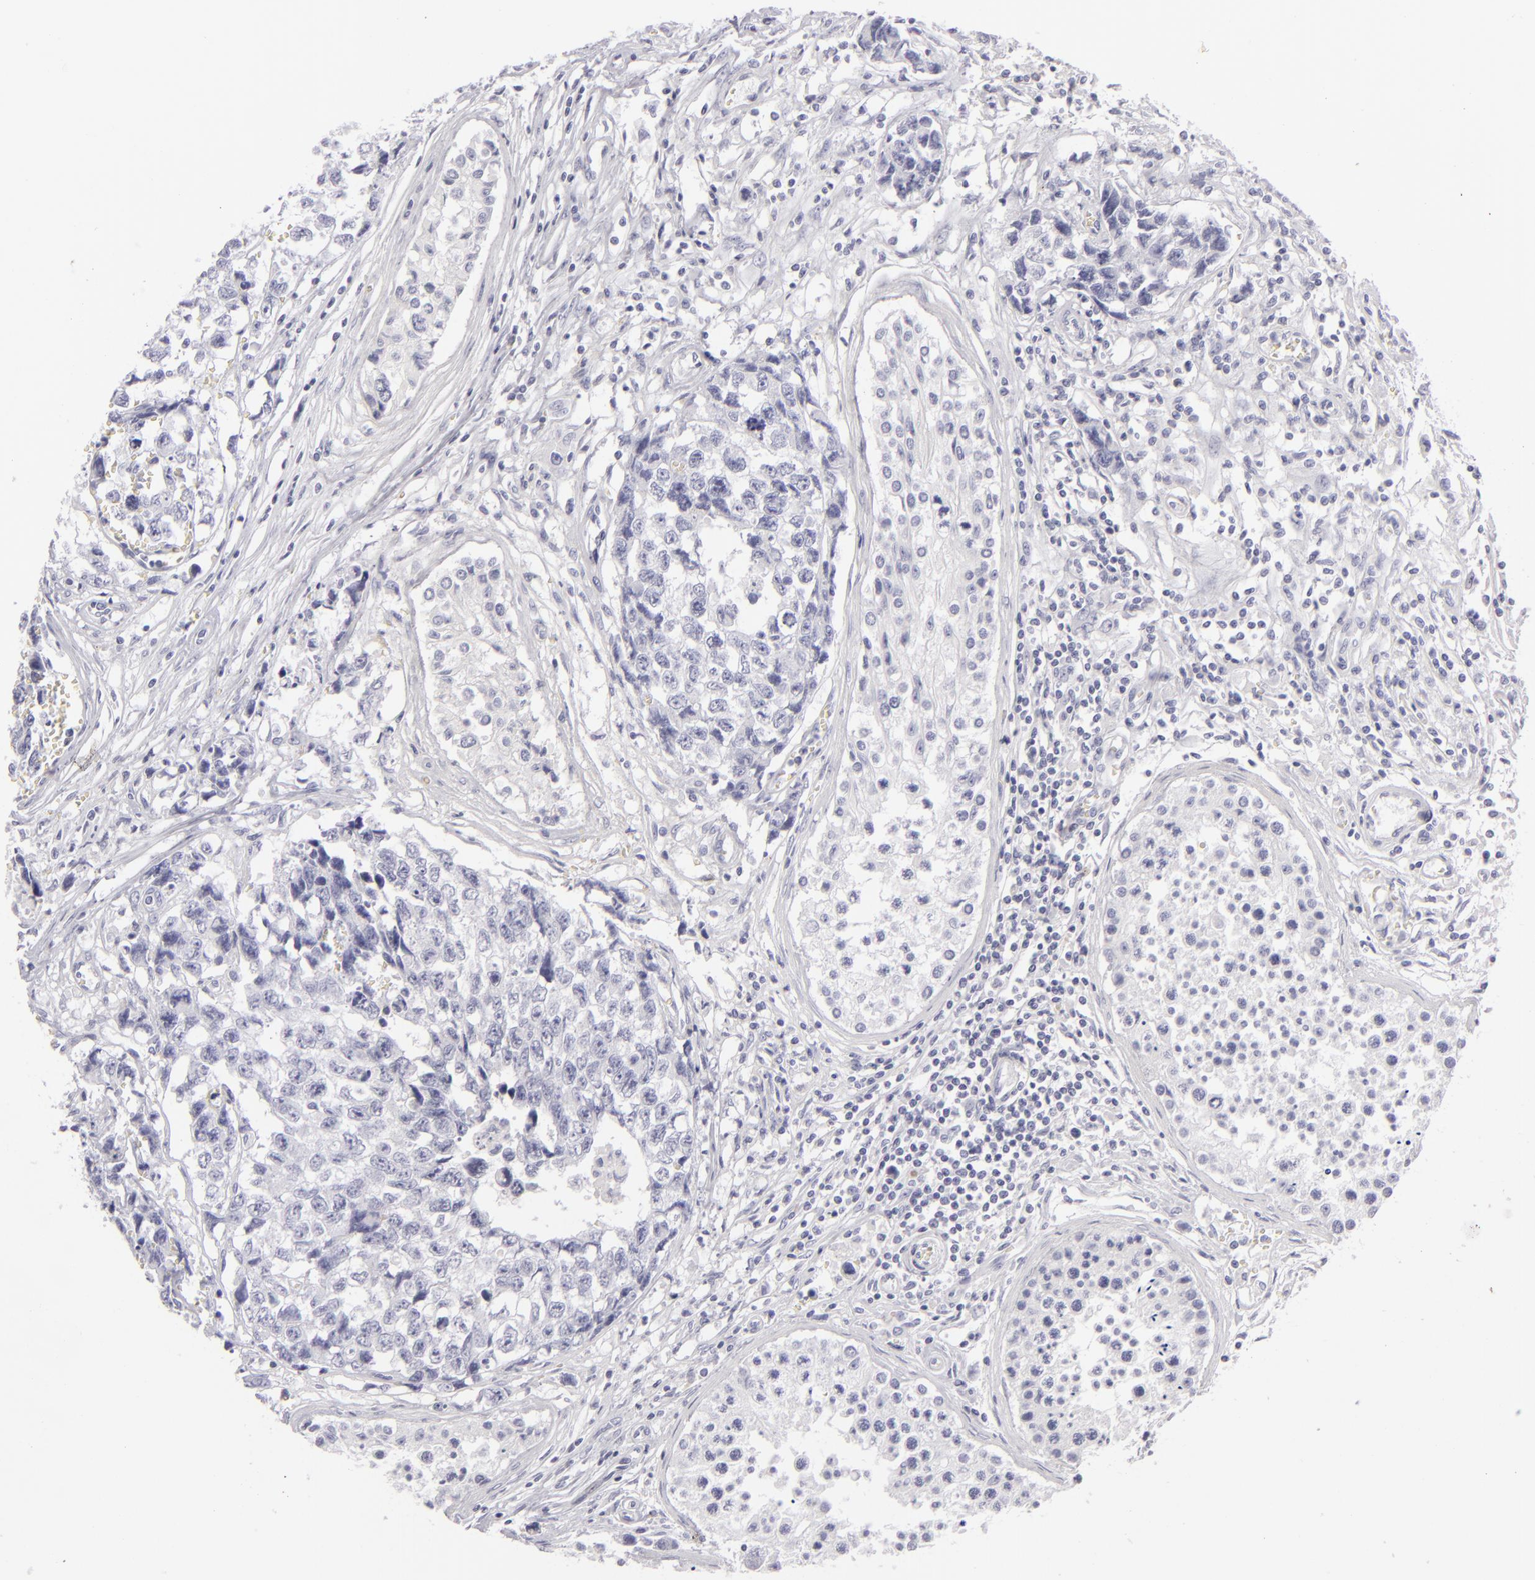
{"staining": {"intensity": "negative", "quantity": "none", "location": "none"}, "tissue": "testis cancer", "cell_type": "Tumor cells", "image_type": "cancer", "snomed": [{"axis": "morphology", "description": "Carcinoma, Embryonal, NOS"}, {"axis": "topography", "description": "Testis"}], "caption": "This is an immunohistochemistry photomicrograph of human testis cancer. There is no expression in tumor cells.", "gene": "CDX2", "patient": {"sex": "male", "age": 31}}